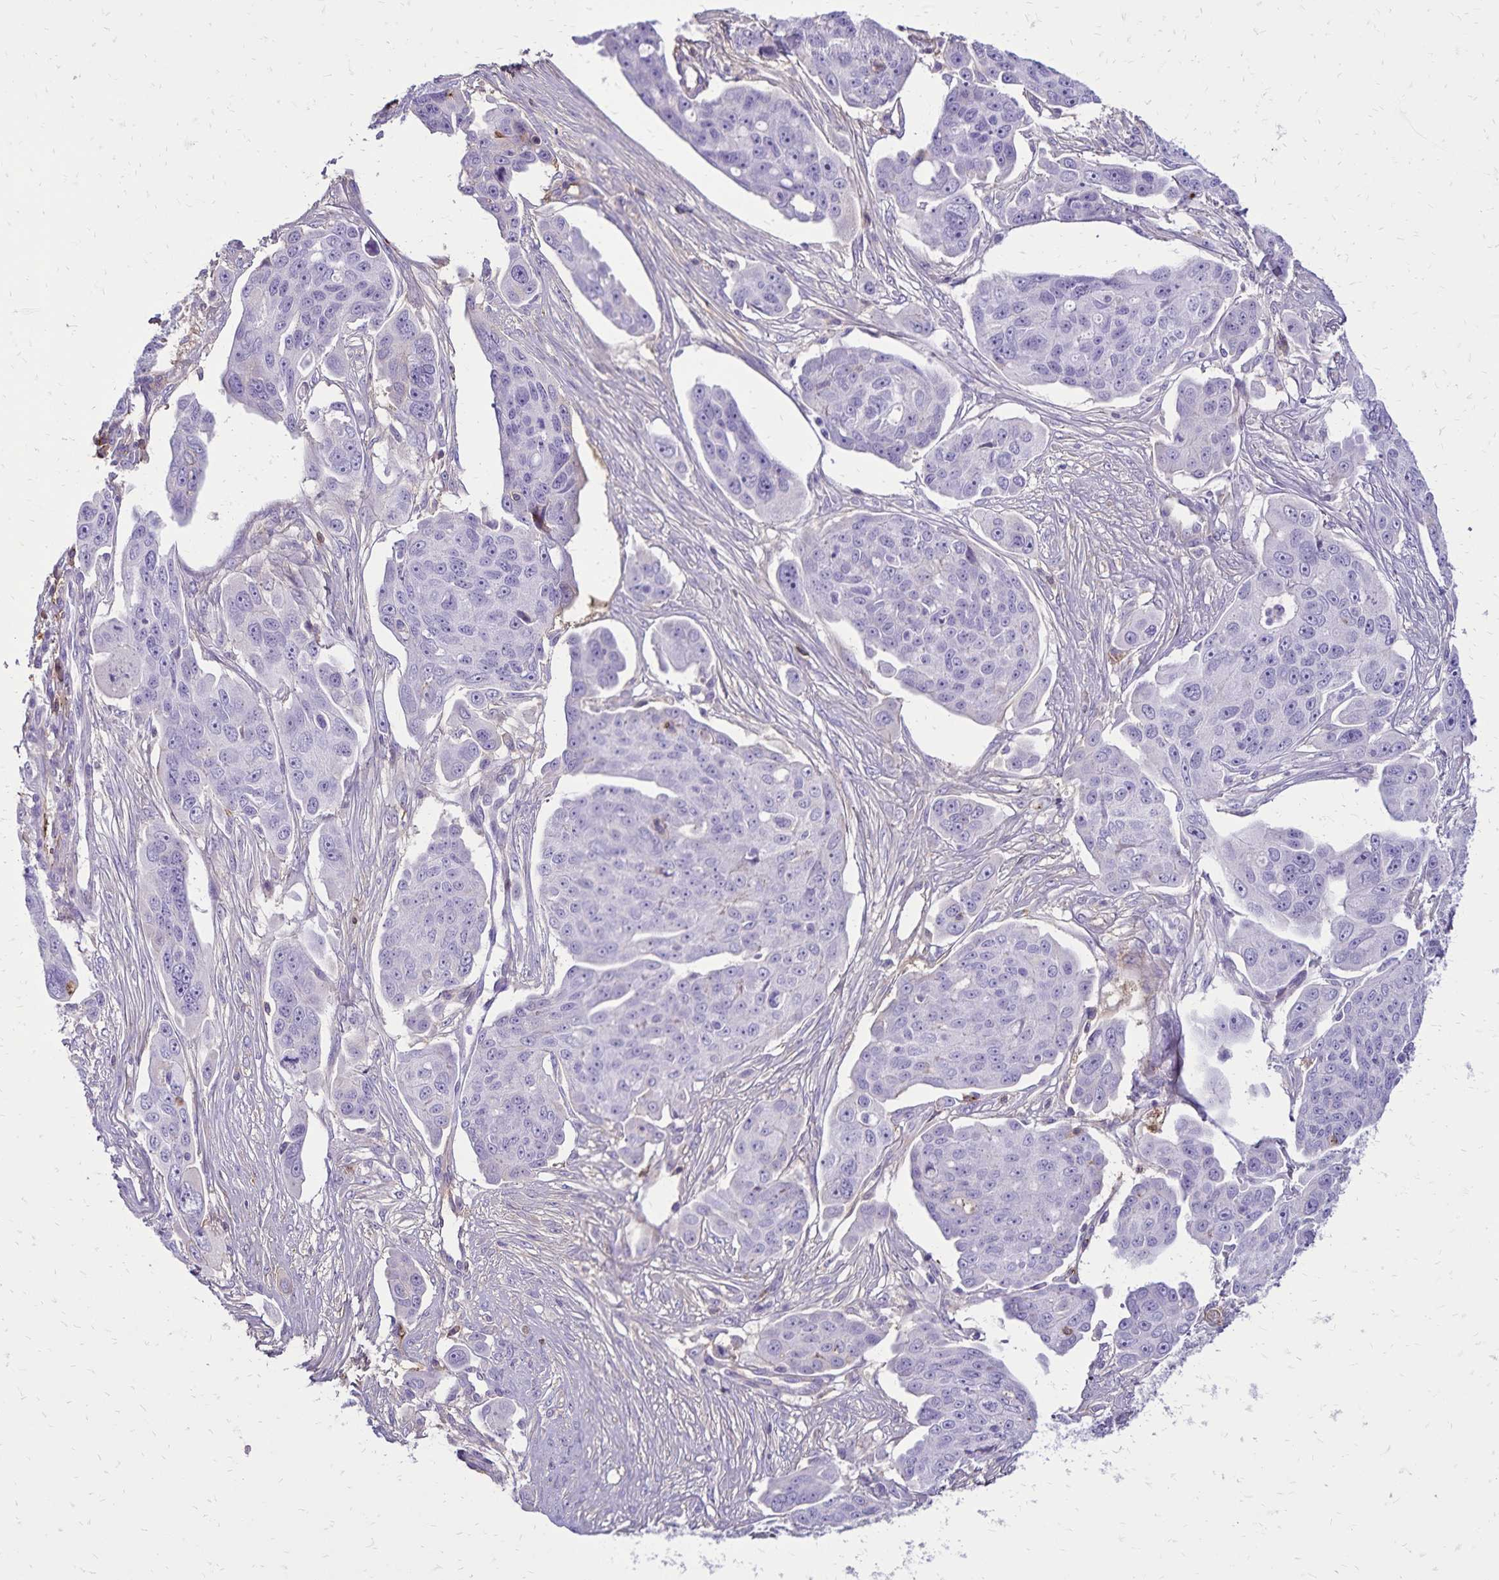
{"staining": {"intensity": "negative", "quantity": "none", "location": "none"}, "tissue": "ovarian cancer", "cell_type": "Tumor cells", "image_type": "cancer", "snomed": [{"axis": "morphology", "description": "Carcinoma, endometroid"}, {"axis": "topography", "description": "Ovary"}], "caption": "The micrograph exhibits no staining of tumor cells in ovarian cancer (endometroid carcinoma).", "gene": "CD27", "patient": {"sex": "female", "age": 70}}